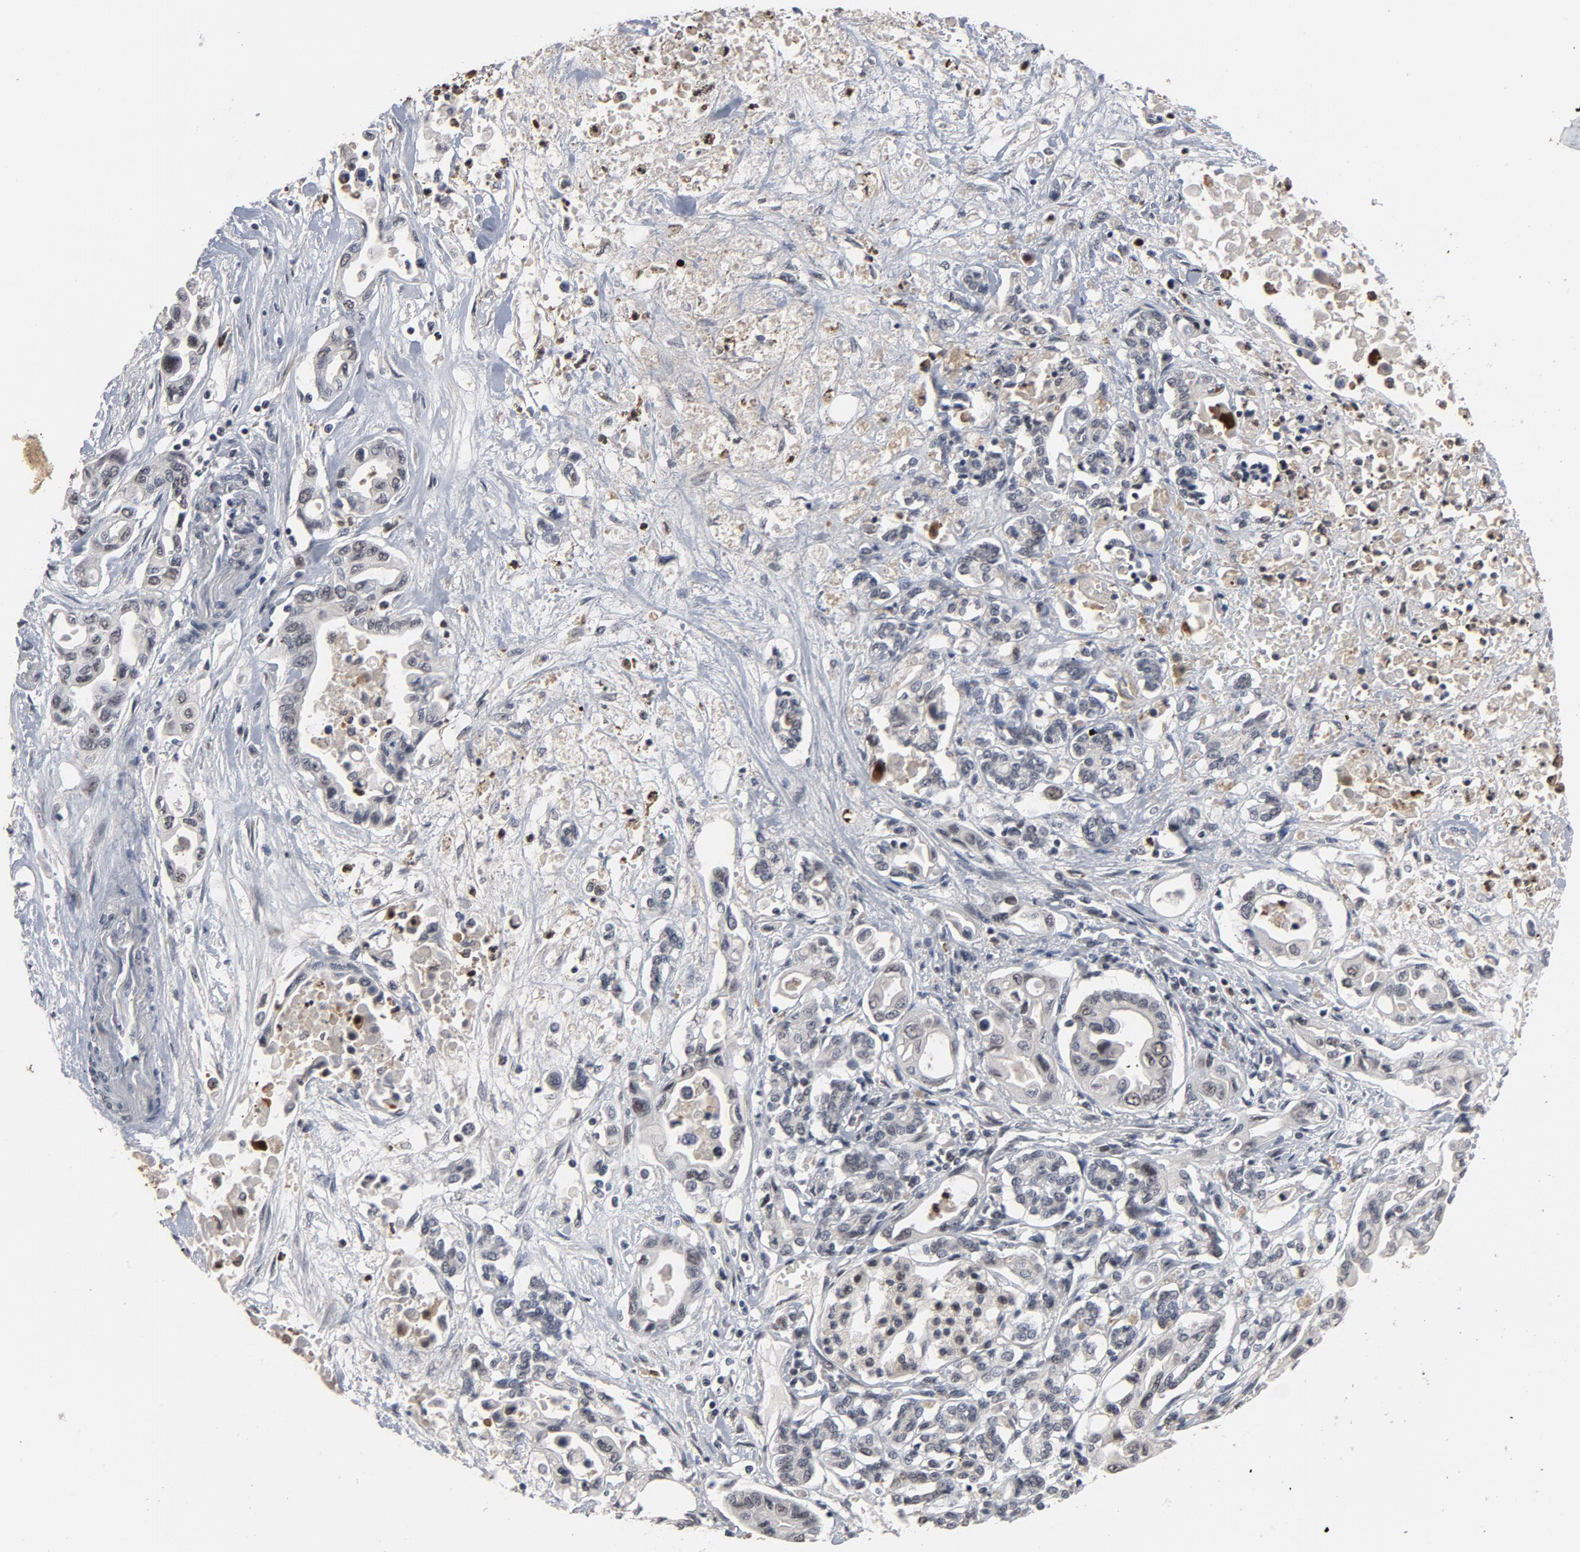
{"staining": {"intensity": "negative", "quantity": "none", "location": "none"}, "tissue": "pancreatic cancer", "cell_type": "Tumor cells", "image_type": "cancer", "snomed": [{"axis": "morphology", "description": "Adenocarcinoma, NOS"}, {"axis": "topography", "description": "Pancreas"}], "caption": "Pancreatic cancer (adenocarcinoma) was stained to show a protein in brown. There is no significant staining in tumor cells. (Brightfield microscopy of DAB (3,3'-diaminobenzidine) immunohistochemistry at high magnification).", "gene": "RTL5", "patient": {"sex": "female", "age": 57}}